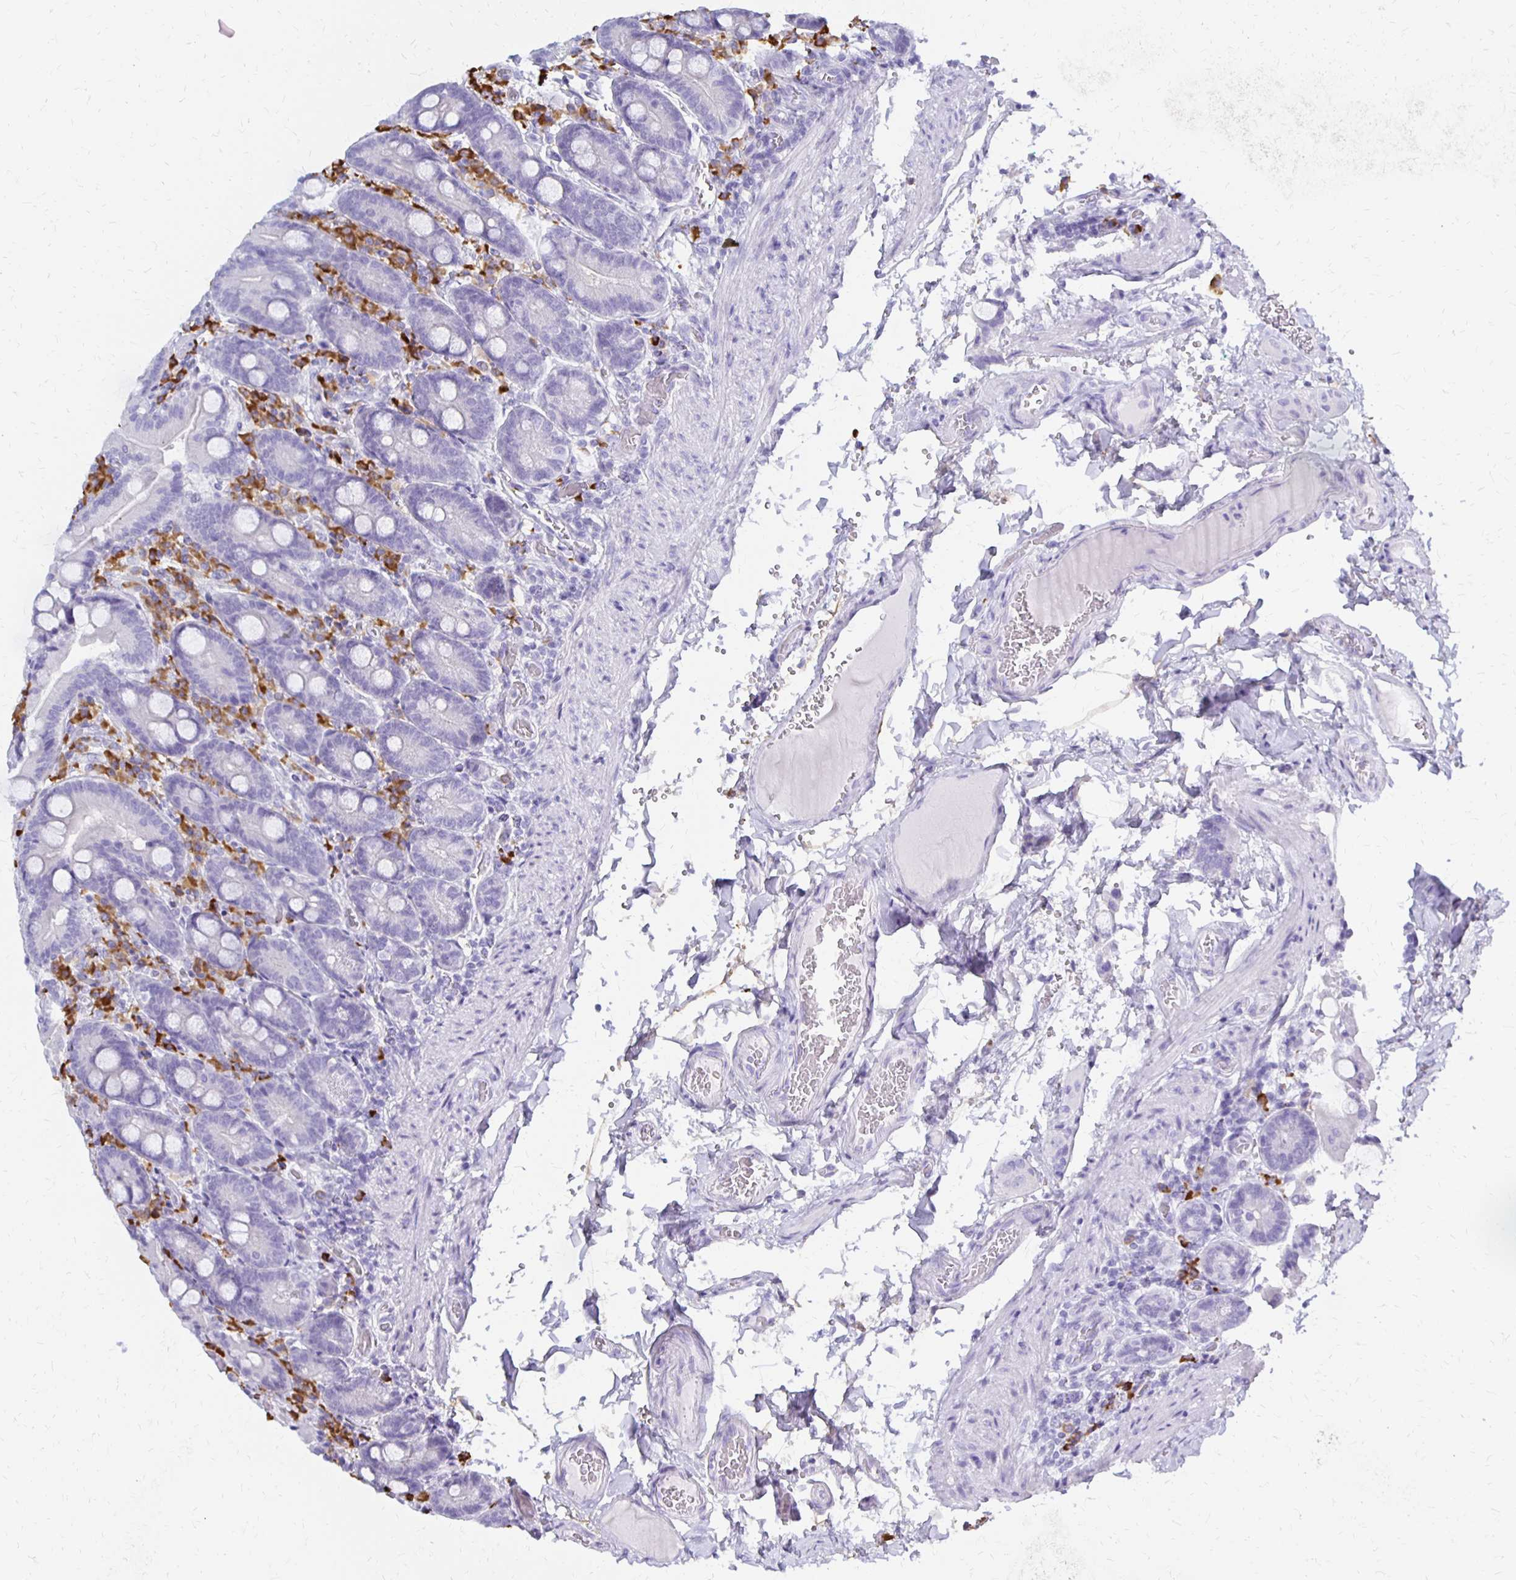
{"staining": {"intensity": "negative", "quantity": "none", "location": "none"}, "tissue": "duodenum", "cell_type": "Glandular cells", "image_type": "normal", "snomed": [{"axis": "morphology", "description": "Normal tissue, NOS"}, {"axis": "topography", "description": "Duodenum"}], "caption": "Immunohistochemical staining of normal duodenum reveals no significant expression in glandular cells. Brightfield microscopy of immunohistochemistry (IHC) stained with DAB (brown) and hematoxylin (blue), captured at high magnification.", "gene": "FNTB", "patient": {"sex": "female", "age": 62}}